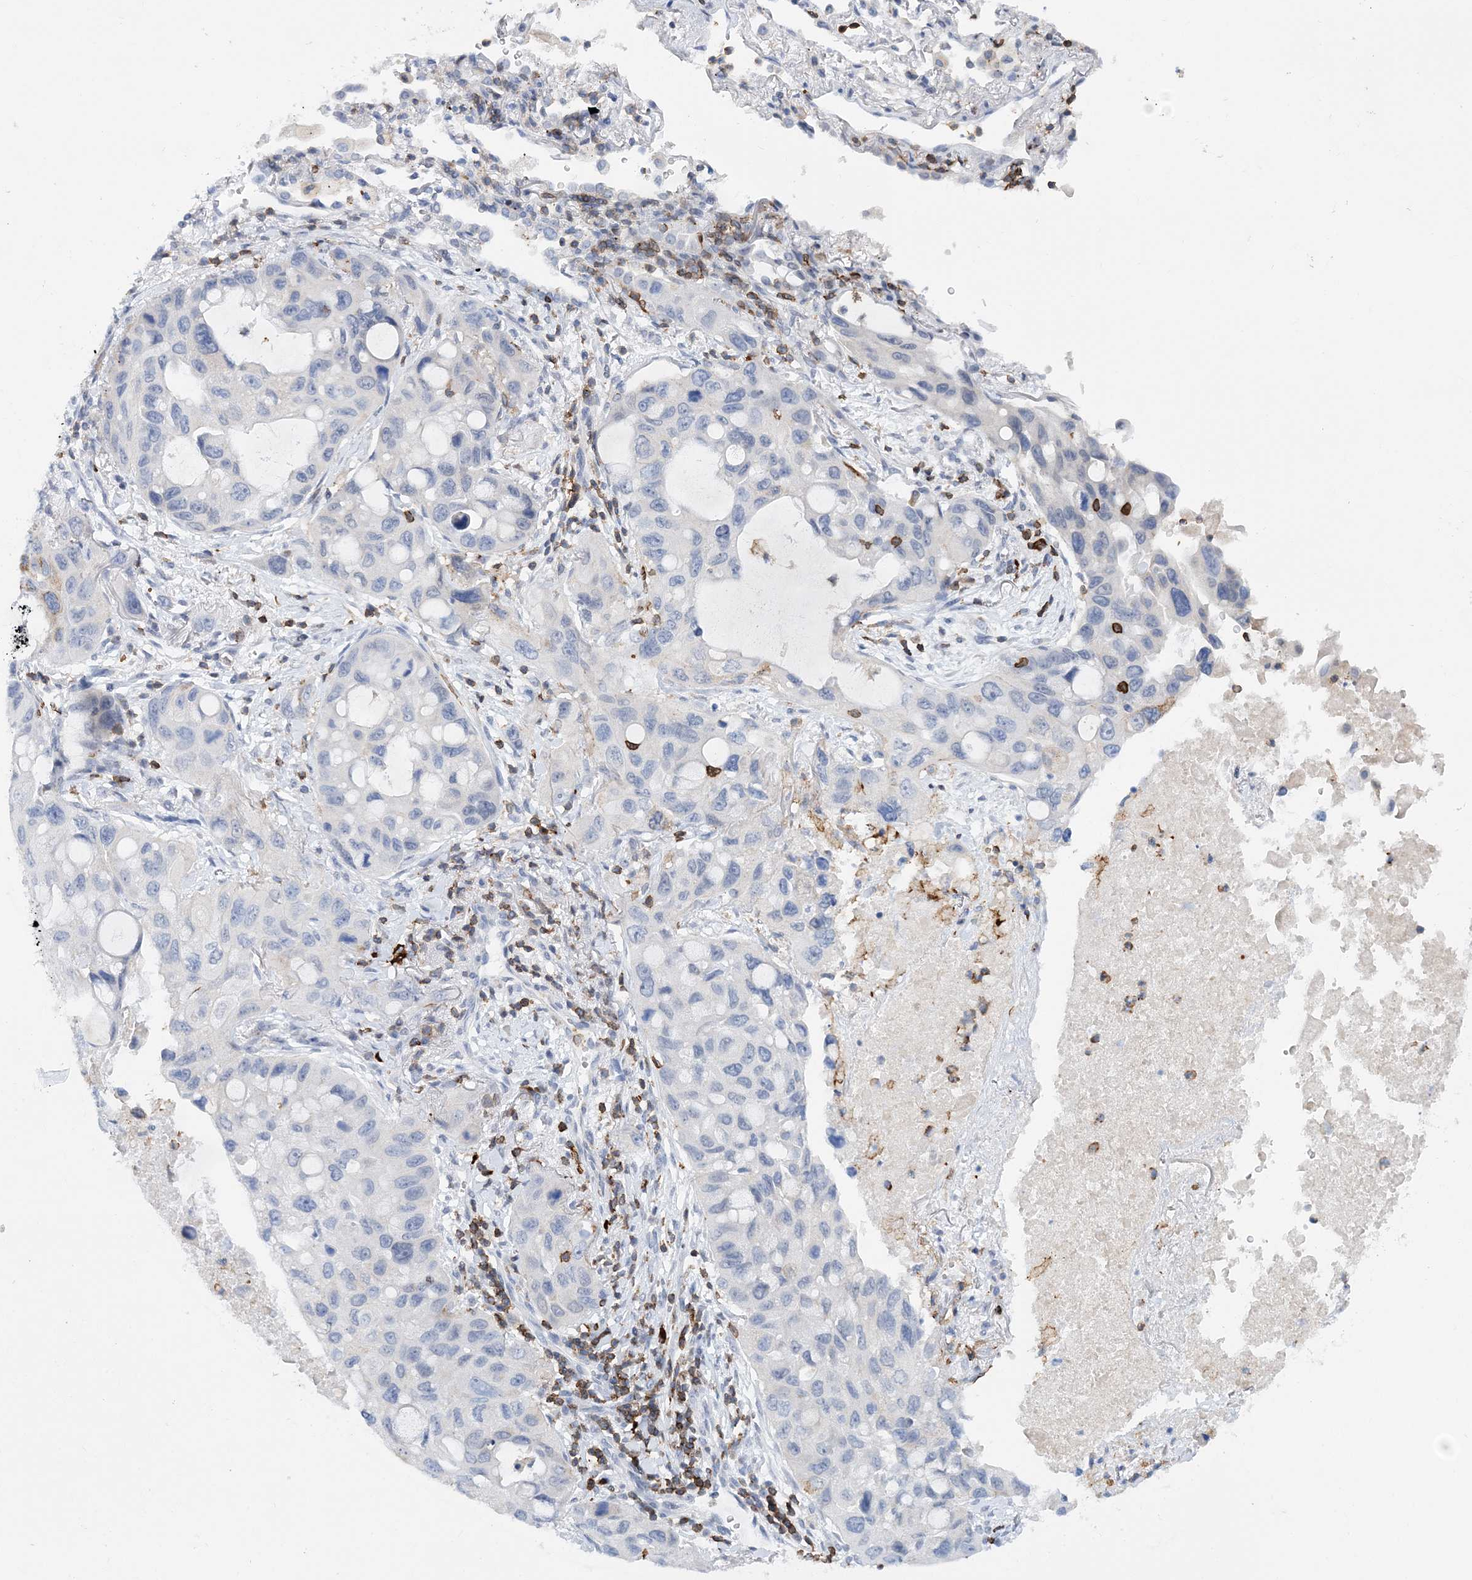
{"staining": {"intensity": "negative", "quantity": "none", "location": "none"}, "tissue": "lung cancer", "cell_type": "Tumor cells", "image_type": "cancer", "snomed": [{"axis": "morphology", "description": "Squamous cell carcinoma, NOS"}, {"axis": "topography", "description": "Lung"}], "caption": "Immunohistochemistry histopathology image of neoplastic tissue: human lung cancer (squamous cell carcinoma) stained with DAB (3,3'-diaminobenzidine) displays no significant protein staining in tumor cells.", "gene": "PRMT9", "patient": {"sex": "female", "age": 73}}